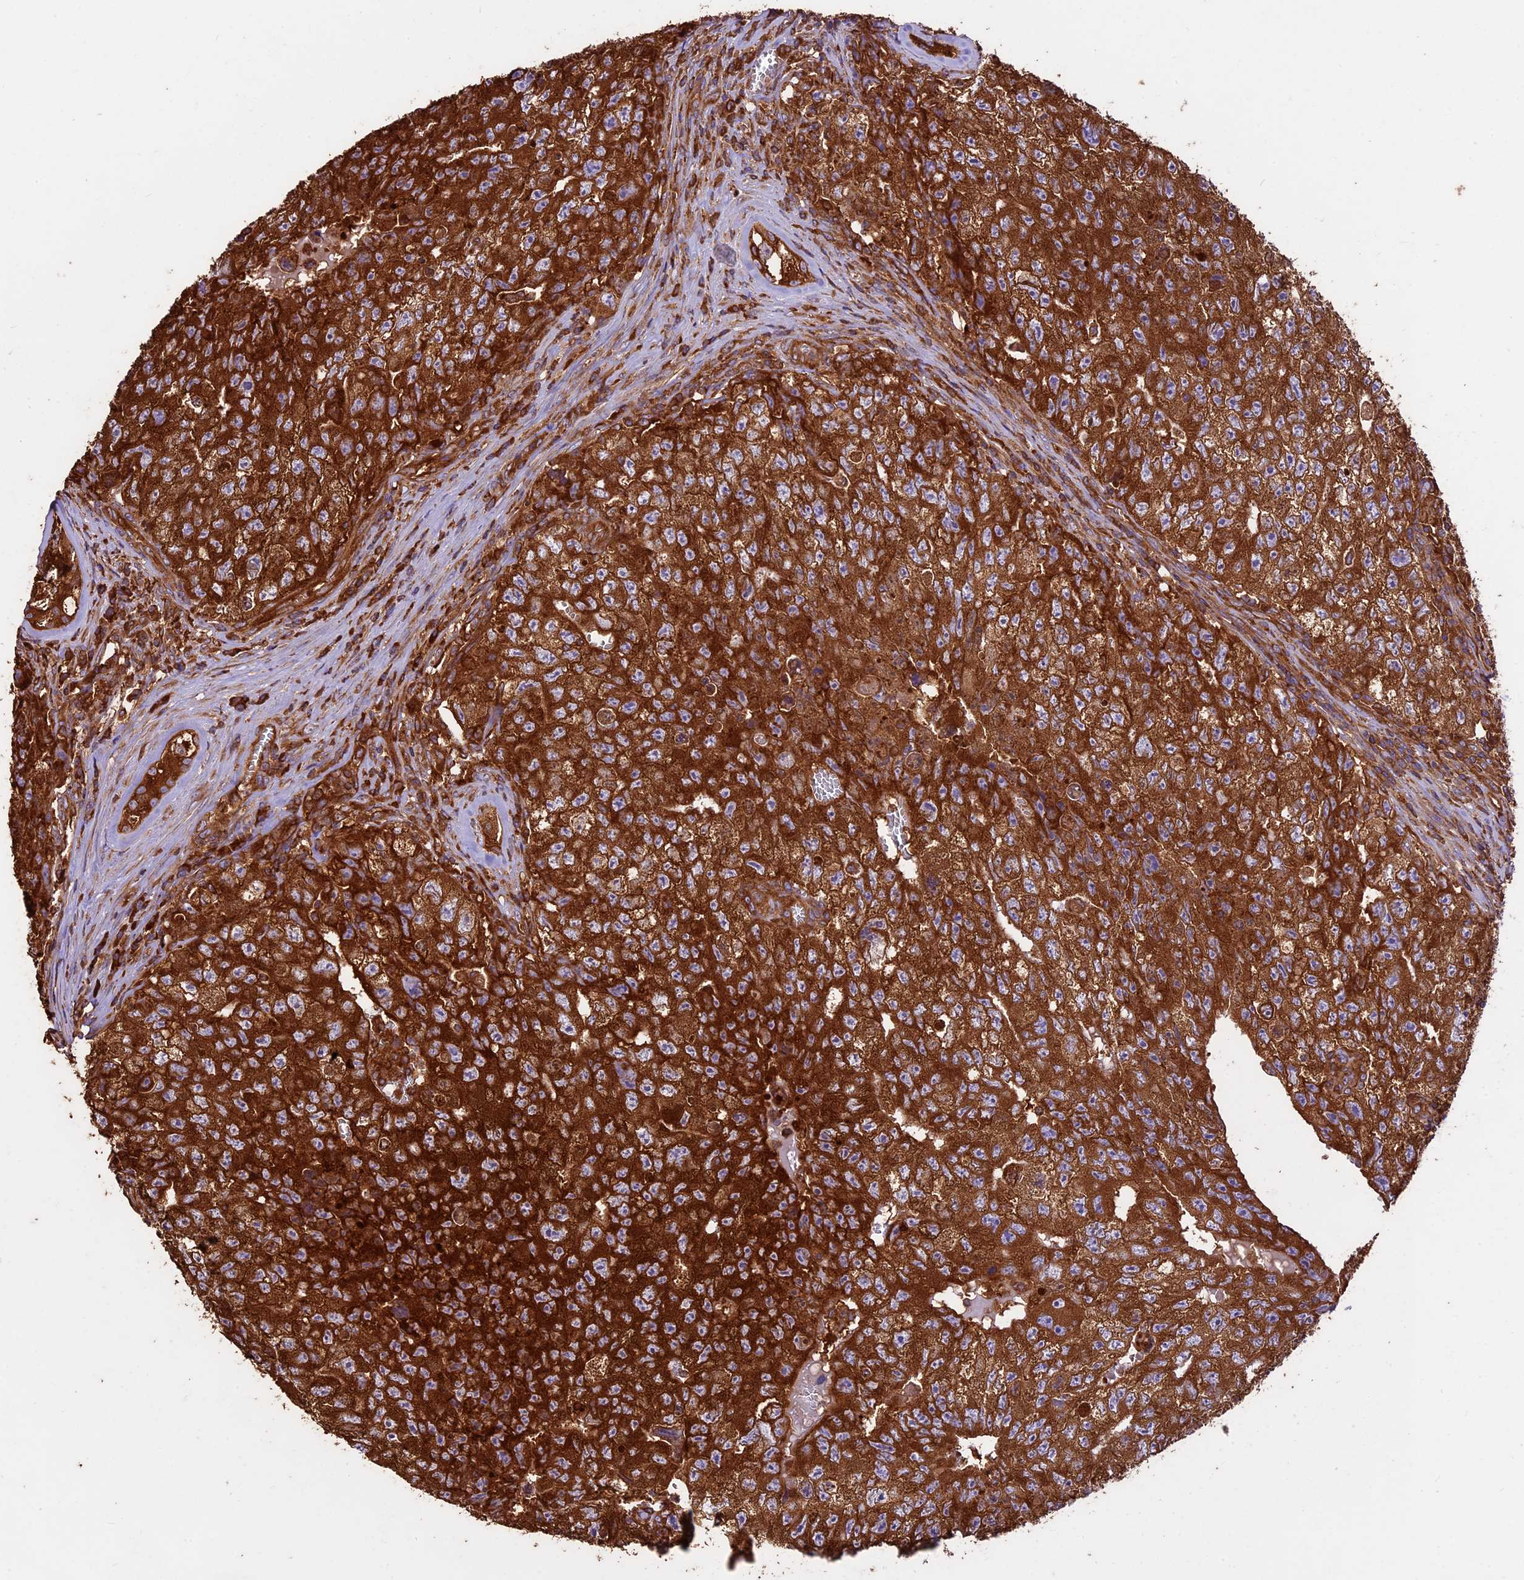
{"staining": {"intensity": "strong", "quantity": ">75%", "location": "cytoplasmic/membranous"}, "tissue": "testis cancer", "cell_type": "Tumor cells", "image_type": "cancer", "snomed": [{"axis": "morphology", "description": "Carcinoma, Embryonal, NOS"}, {"axis": "topography", "description": "Testis"}], "caption": "Testis cancer (embryonal carcinoma) stained with immunohistochemistry (IHC) demonstrates strong cytoplasmic/membranous expression in about >75% of tumor cells.", "gene": "KARS1", "patient": {"sex": "male", "age": 17}}